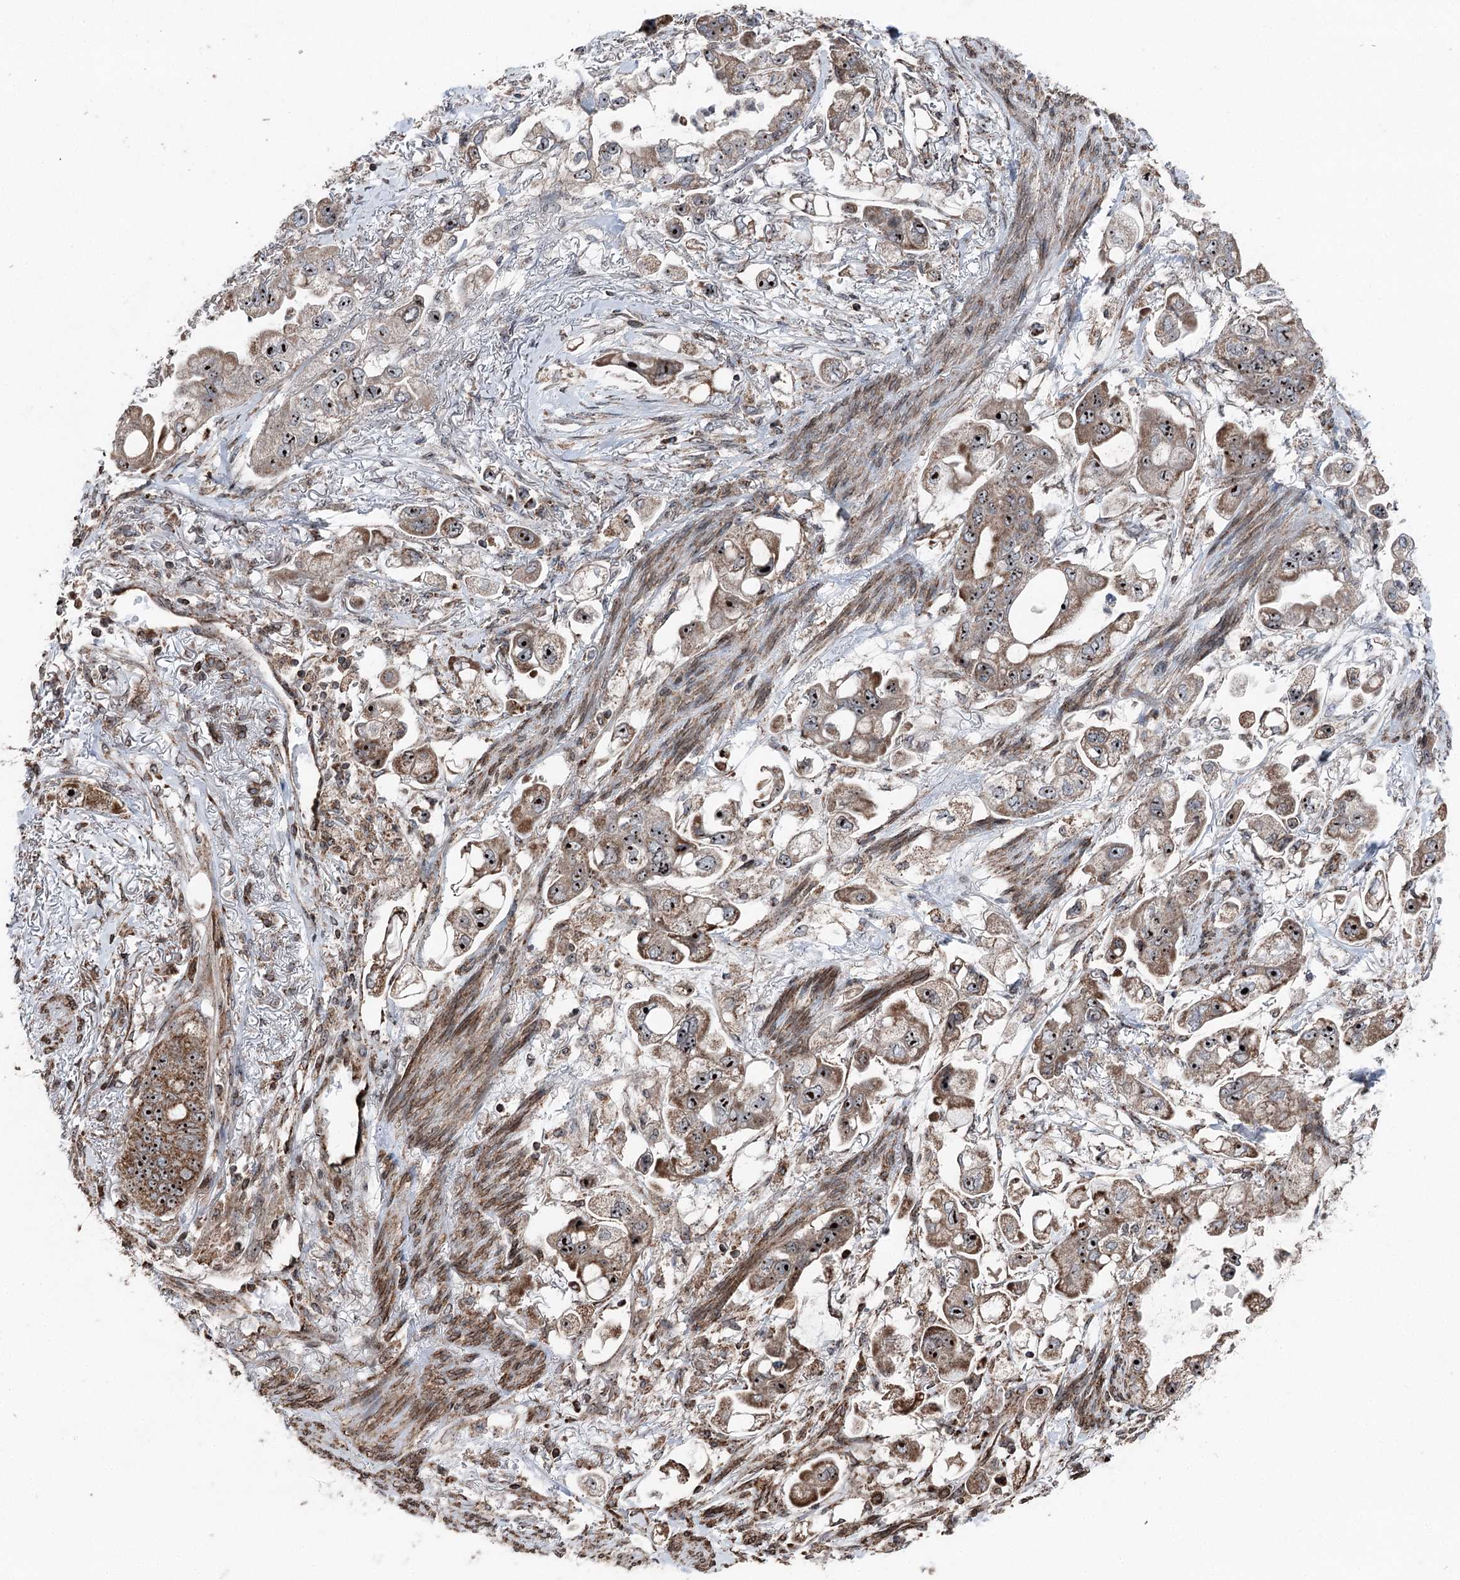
{"staining": {"intensity": "strong", "quantity": ">75%", "location": "cytoplasmic/membranous,nuclear"}, "tissue": "stomach cancer", "cell_type": "Tumor cells", "image_type": "cancer", "snomed": [{"axis": "morphology", "description": "Adenocarcinoma, NOS"}, {"axis": "topography", "description": "Stomach"}], "caption": "A high amount of strong cytoplasmic/membranous and nuclear positivity is present in approximately >75% of tumor cells in adenocarcinoma (stomach) tissue. (DAB IHC, brown staining for protein, blue staining for nuclei).", "gene": "STEEP1", "patient": {"sex": "male", "age": 62}}